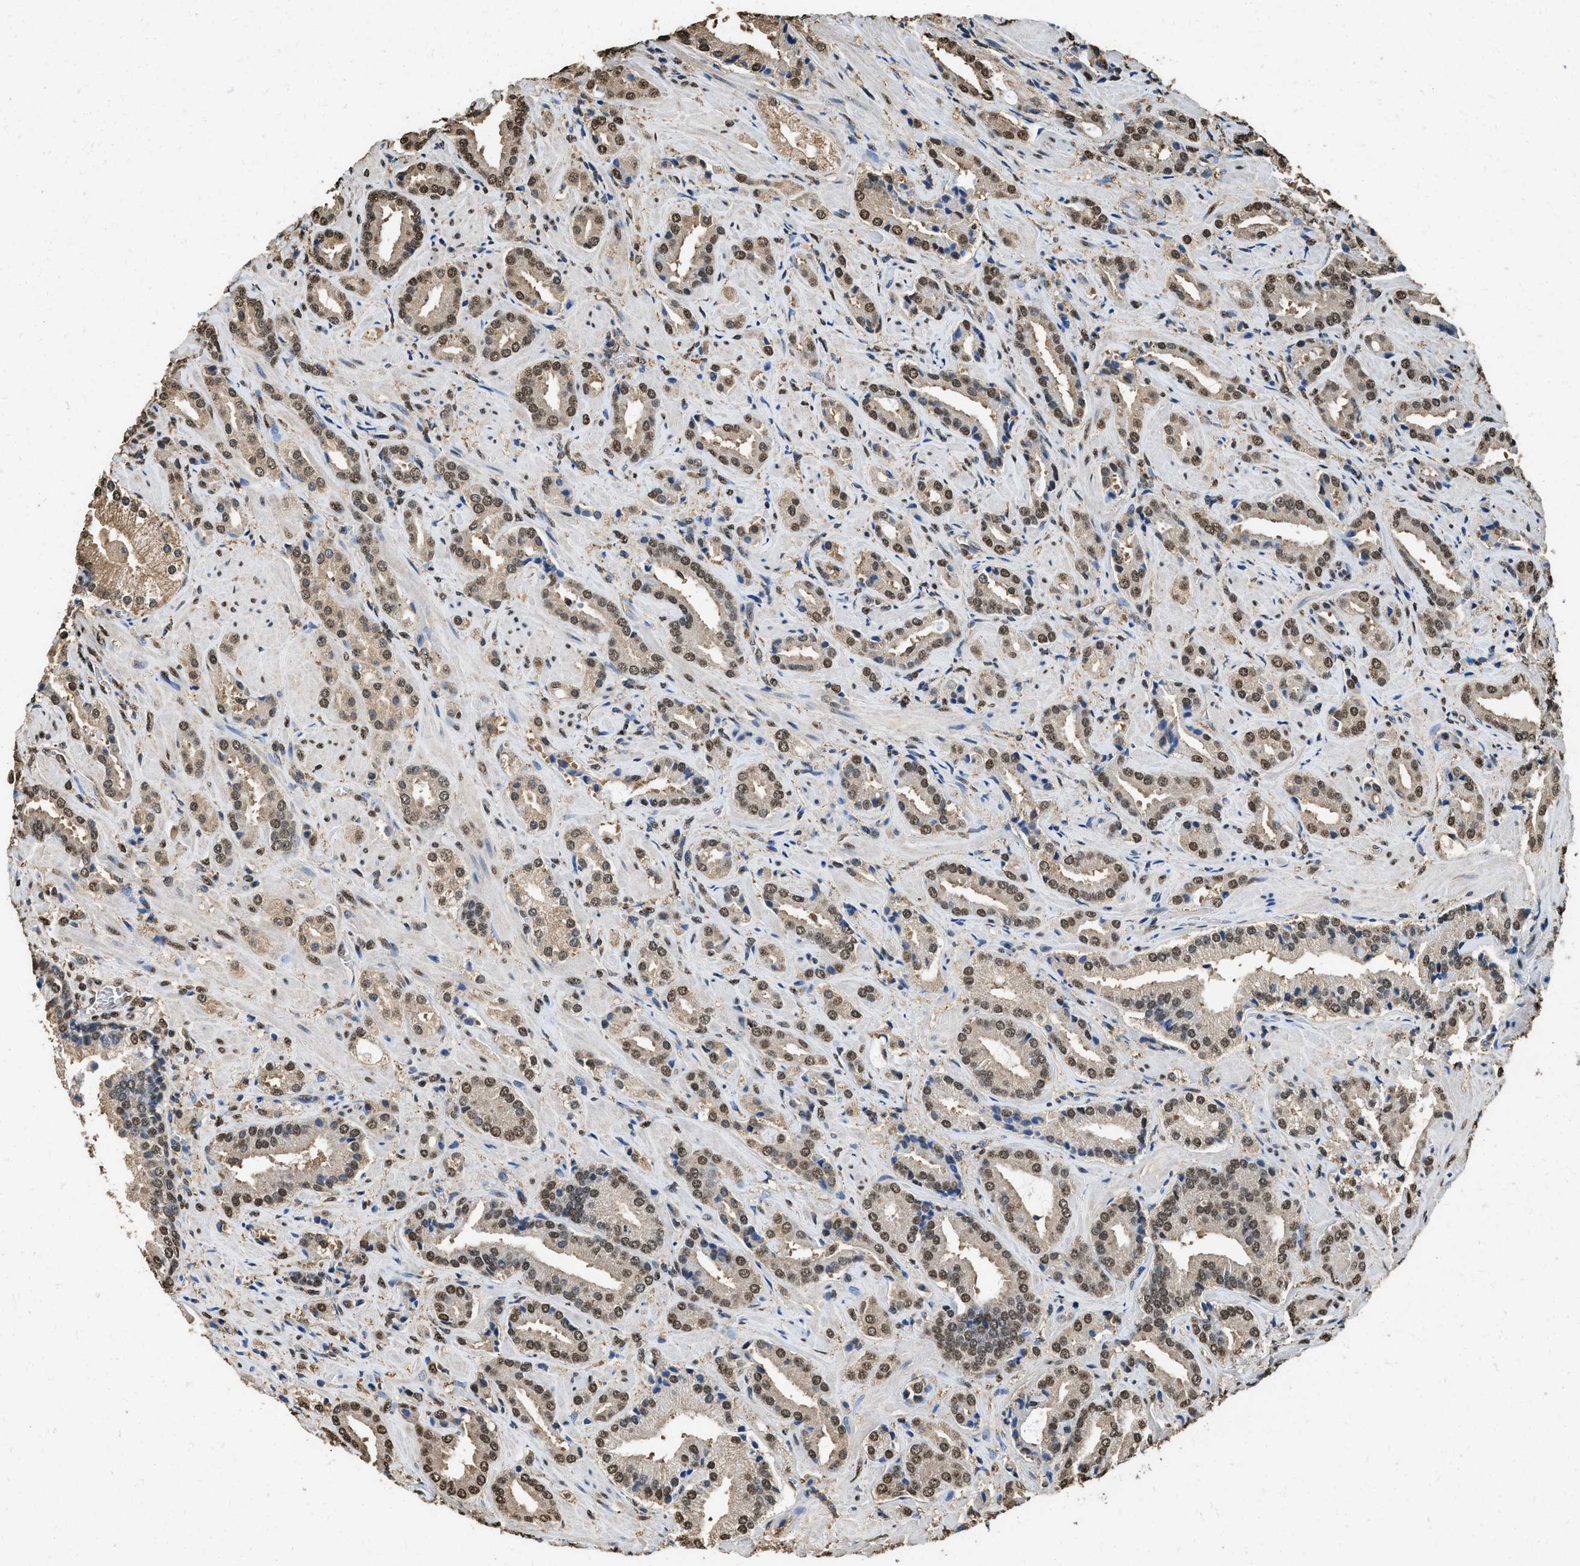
{"staining": {"intensity": "moderate", "quantity": ">75%", "location": "cytoplasmic/membranous,nuclear"}, "tissue": "prostate cancer", "cell_type": "Tumor cells", "image_type": "cancer", "snomed": [{"axis": "morphology", "description": "Adenocarcinoma, High grade"}, {"axis": "topography", "description": "Prostate"}], "caption": "Immunohistochemical staining of prostate cancer (adenocarcinoma (high-grade)) exhibits moderate cytoplasmic/membranous and nuclear protein expression in about >75% of tumor cells.", "gene": "GAPDH", "patient": {"sex": "male", "age": 64}}